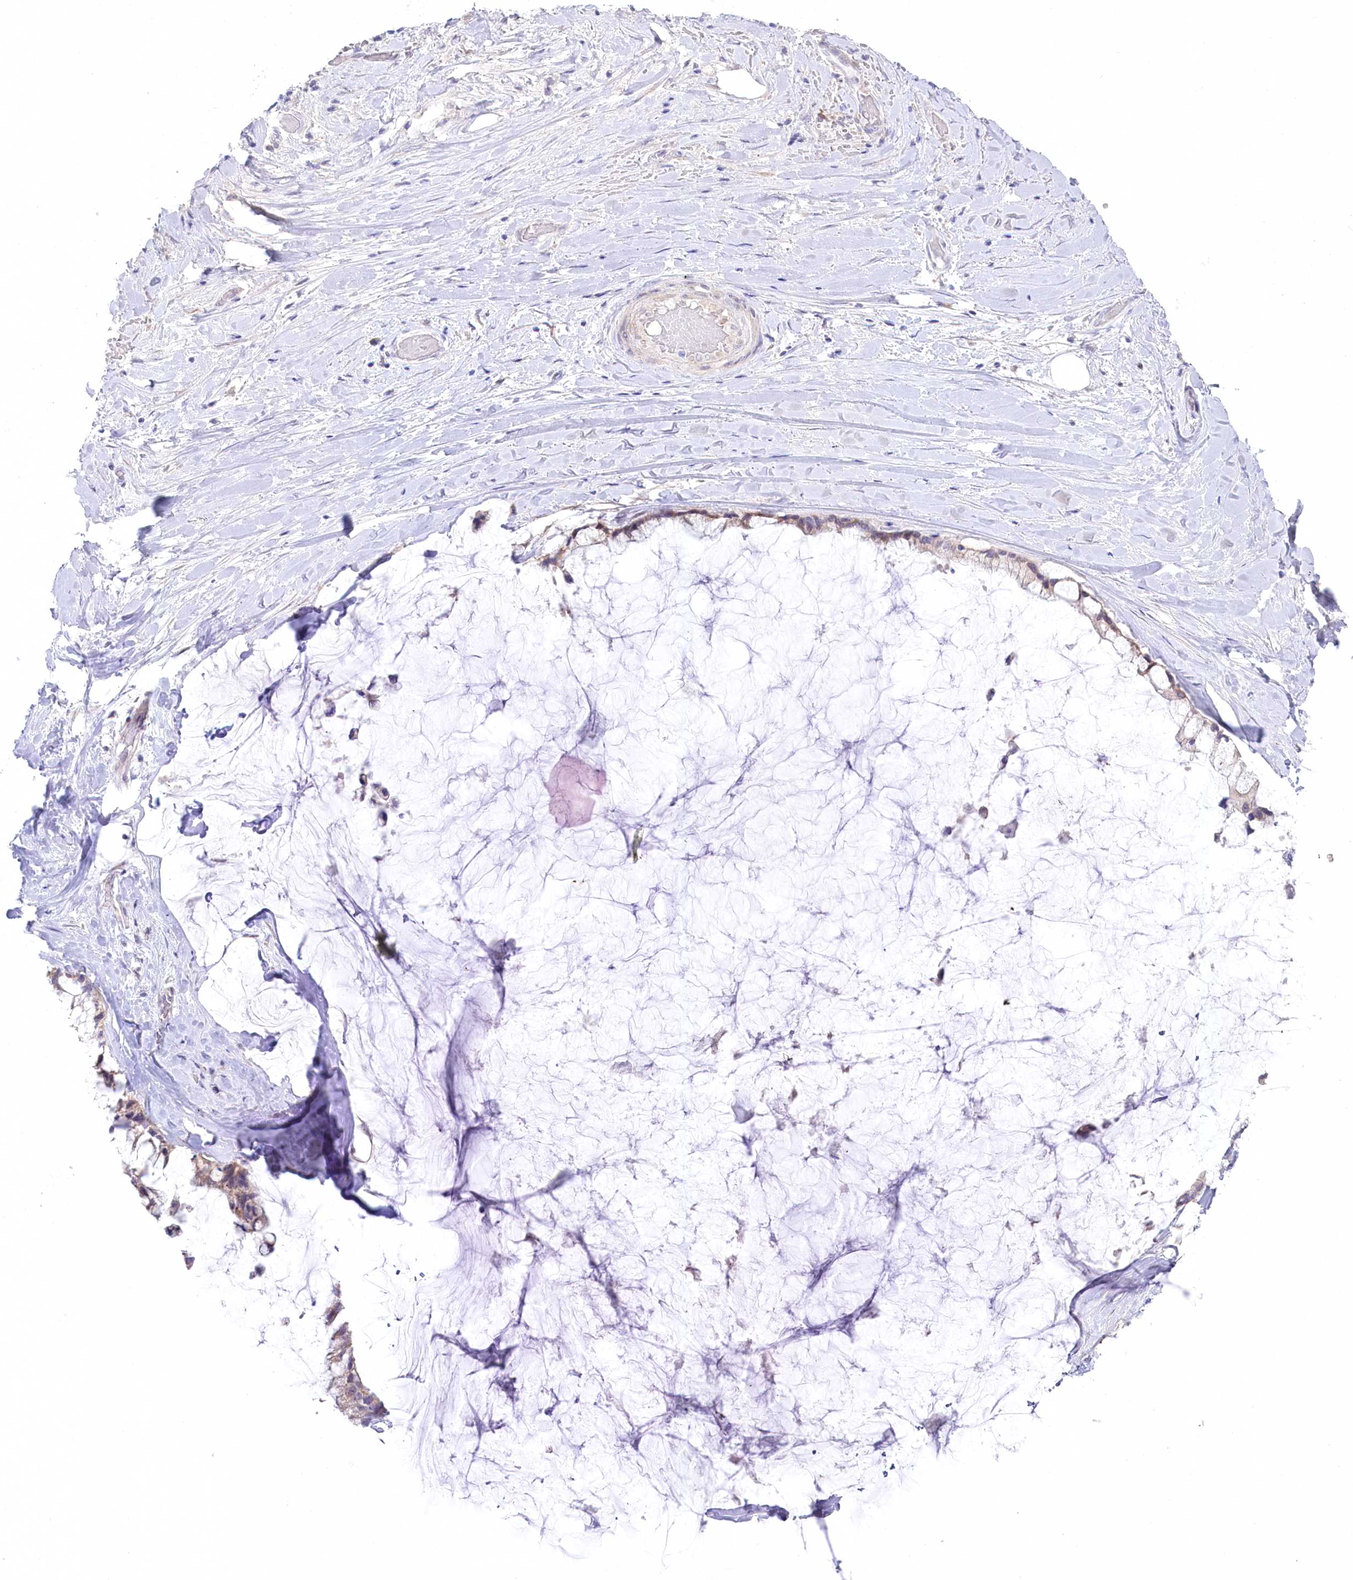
{"staining": {"intensity": "weak", "quantity": ">75%", "location": "cytoplasmic/membranous"}, "tissue": "ovarian cancer", "cell_type": "Tumor cells", "image_type": "cancer", "snomed": [{"axis": "morphology", "description": "Cystadenocarcinoma, mucinous, NOS"}, {"axis": "topography", "description": "Ovary"}], "caption": "Brown immunohistochemical staining in ovarian mucinous cystadenocarcinoma reveals weak cytoplasmic/membranous staining in about >75% of tumor cells. The protein is shown in brown color, while the nuclei are stained blue.", "gene": "MYOZ1", "patient": {"sex": "female", "age": 39}}